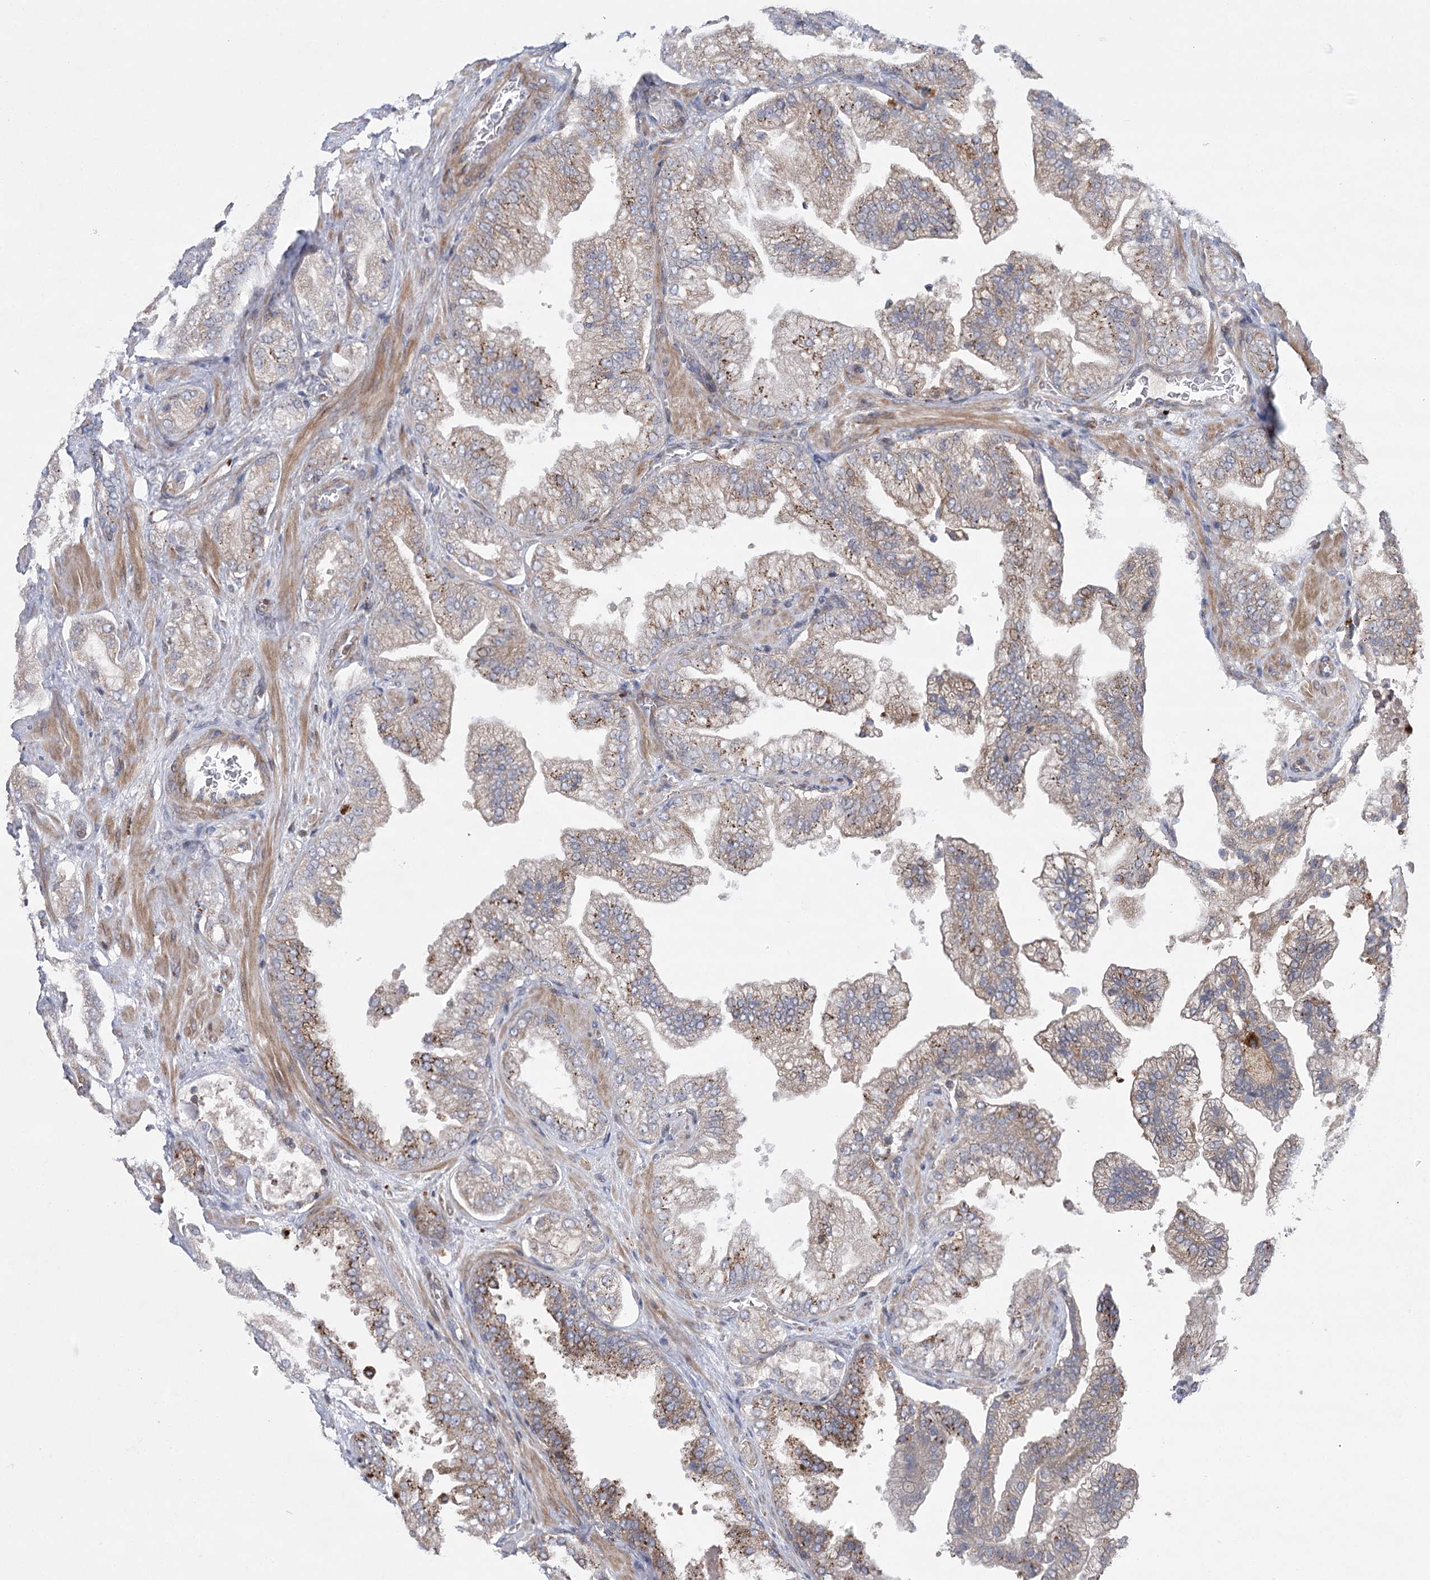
{"staining": {"intensity": "moderate", "quantity": "25%-75%", "location": "cytoplasmic/membranous"}, "tissue": "prostate cancer", "cell_type": "Tumor cells", "image_type": "cancer", "snomed": [{"axis": "morphology", "description": "Adenocarcinoma, High grade"}, {"axis": "topography", "description": "Prostate"}], "caption": "Protein analysis of high-grade adenocarcinoma (prostate) tissue shows moderate cytoplasmic/membranous expression in about 25%-75% of tumor cells.", "gene": "NME7", "patient": {"sex": "male", "age": 58}}